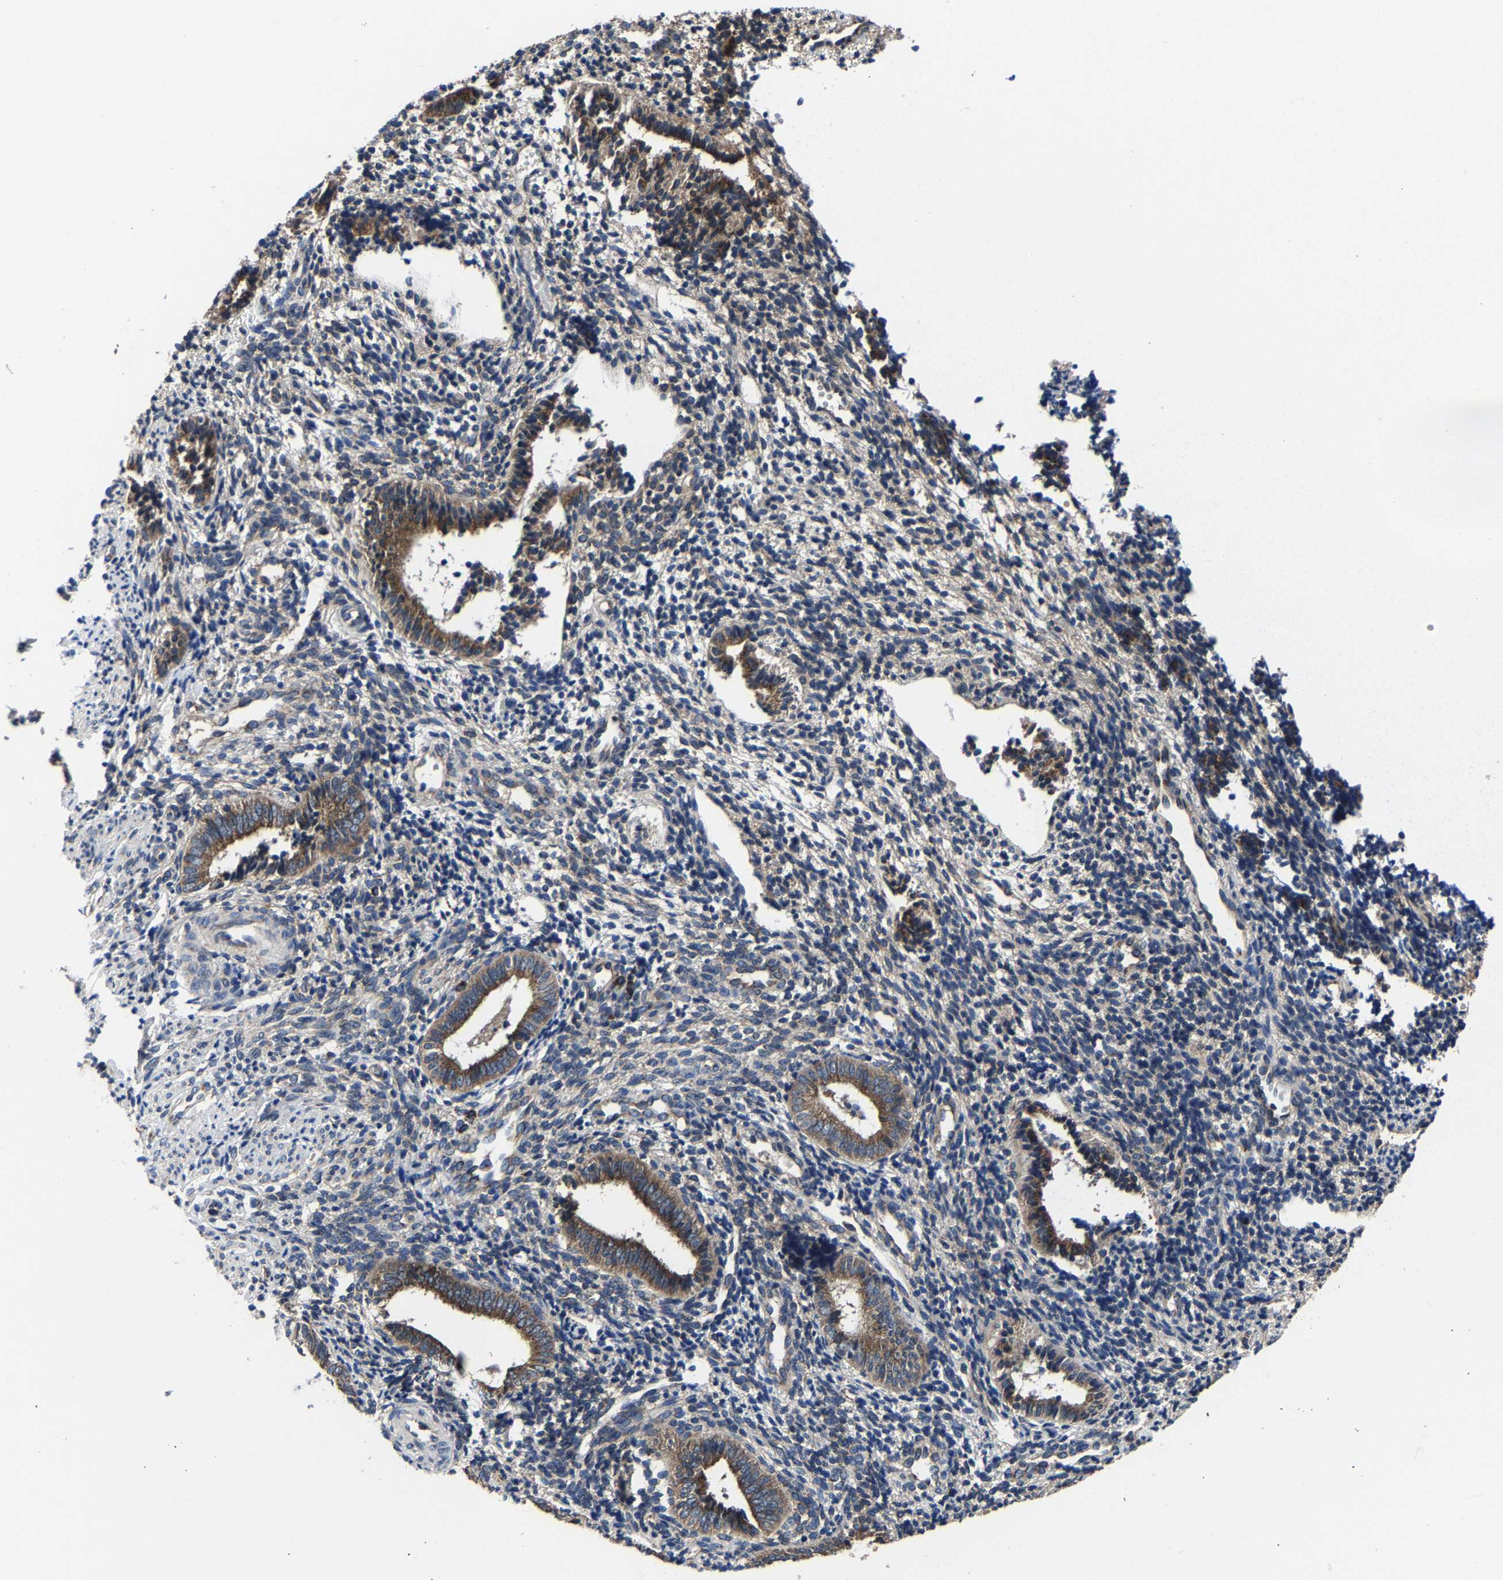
{"staining": {"intensity": "weak", "quantity": "<25%", "location": "cytoplasmic/membranous"}, "tissue": "endometrium", "cell_type": "Cells in endometrial stroma", "image_type": "normal", "snomed": [{"axis": "morphology", "description": "Normal tissue, NOS"}, {"axis": "topography", "description": "Uterus"}, {"axis": "topography", "description": "Endometrium"}], "caption": "This is an IHC micrograph of unremarkable endometrium. There is no expression in cells in endometrial stroma.", "gene": "EBAG9", "patient": {"sex": "female", "age": 33}}